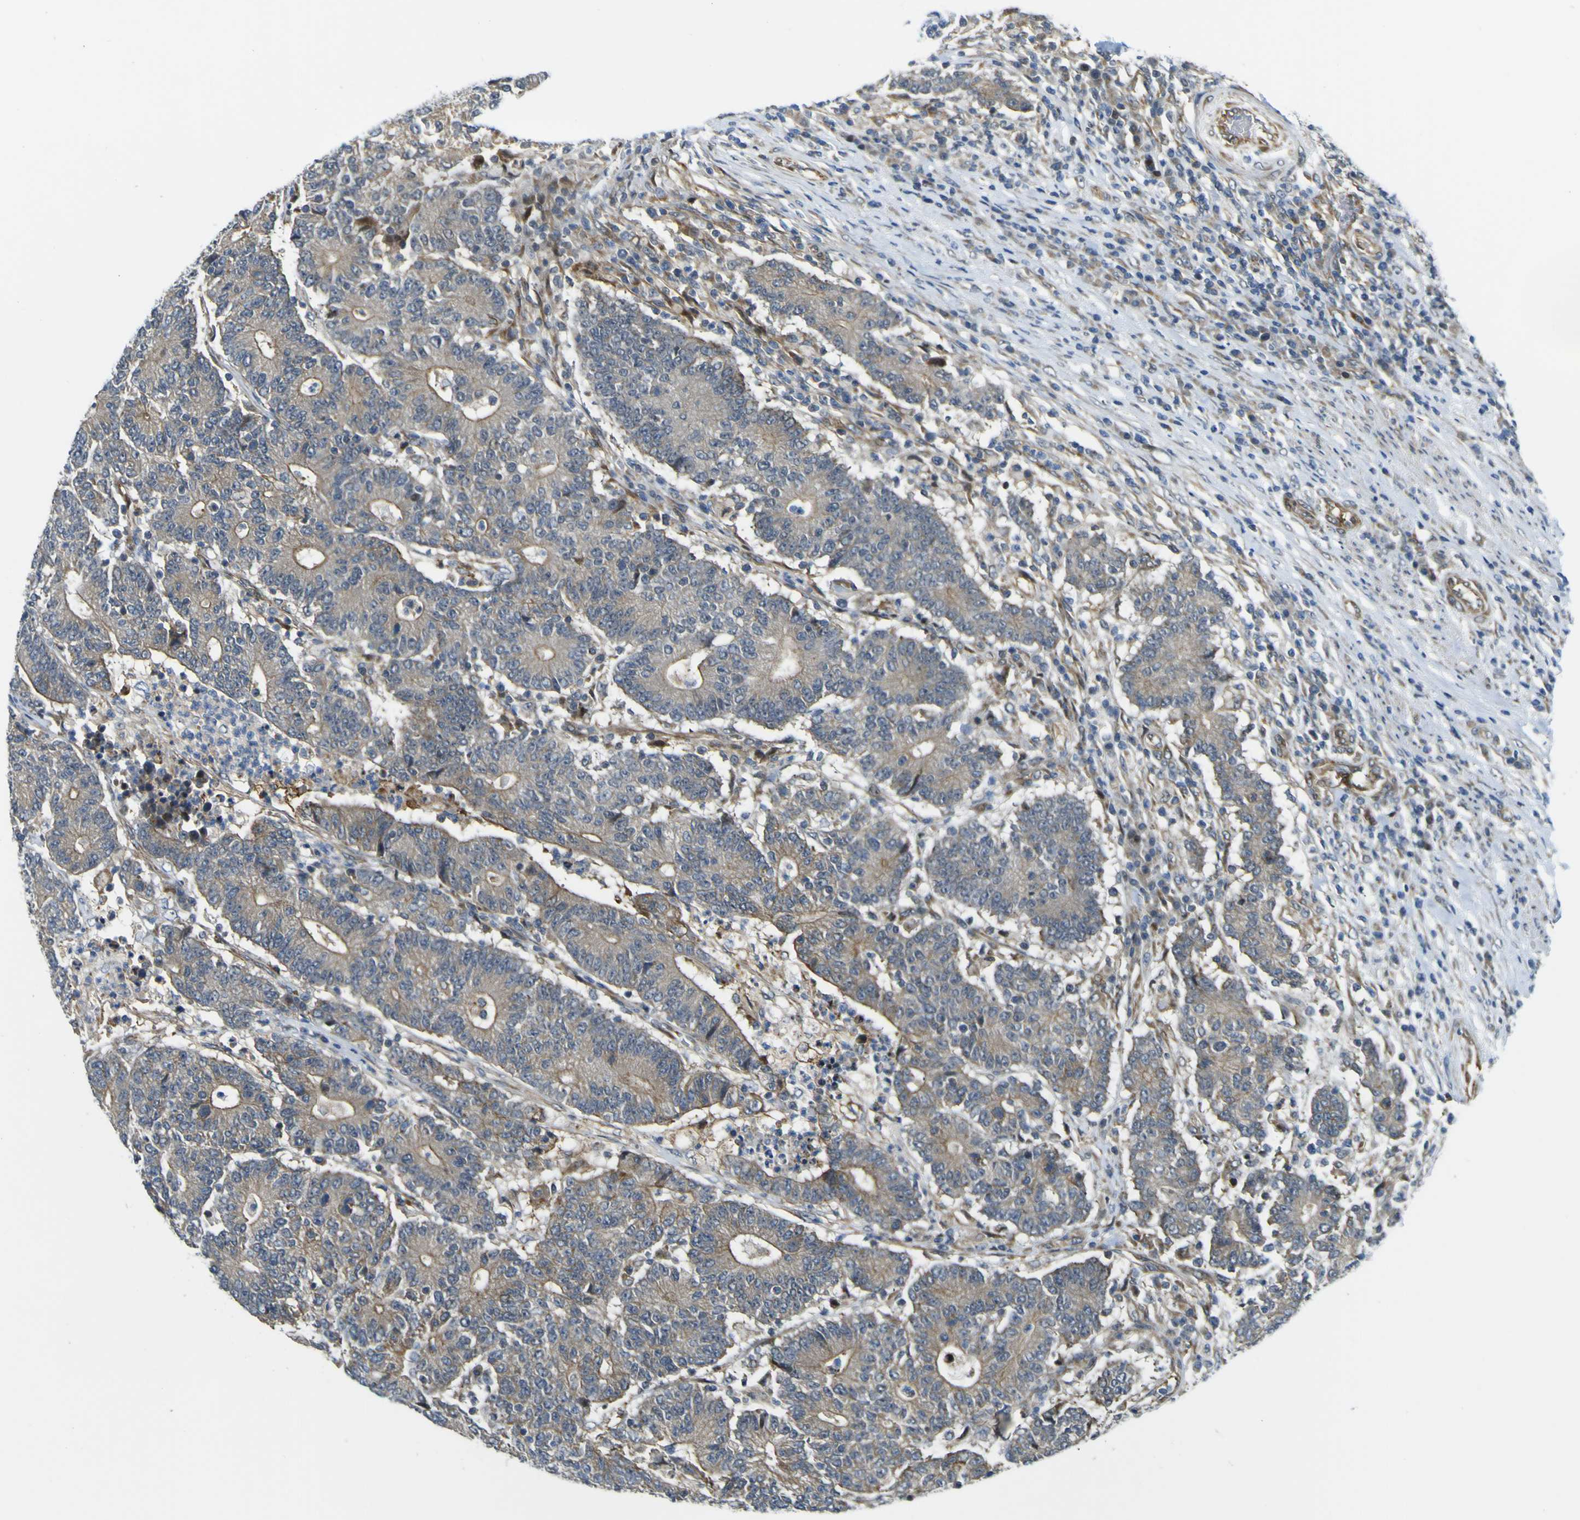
{"staining": {"intensity": "moderate", "quantity": ">75%", "location": "cytoplasmic/membranous"}, "tissue": "colorectal cancer", "cell_type": "Tumor cells", "image_type": "cancer", "snomed": [{"axis": "morphology", "description": "Normal tissue, NOS"}, {"axis": "morphology", "description": "Adenocarcinoma, NOS"}, {"axis": "topography", "description": "Colon"}], "caption": "The immunohistochemical stain labels moderate cytoplasmic/membranous expression in tumor cells of colorectal adenocarcinoma tissue.", "gene": "KDM7A", "patient": {"sex": "female", "age": 75}}